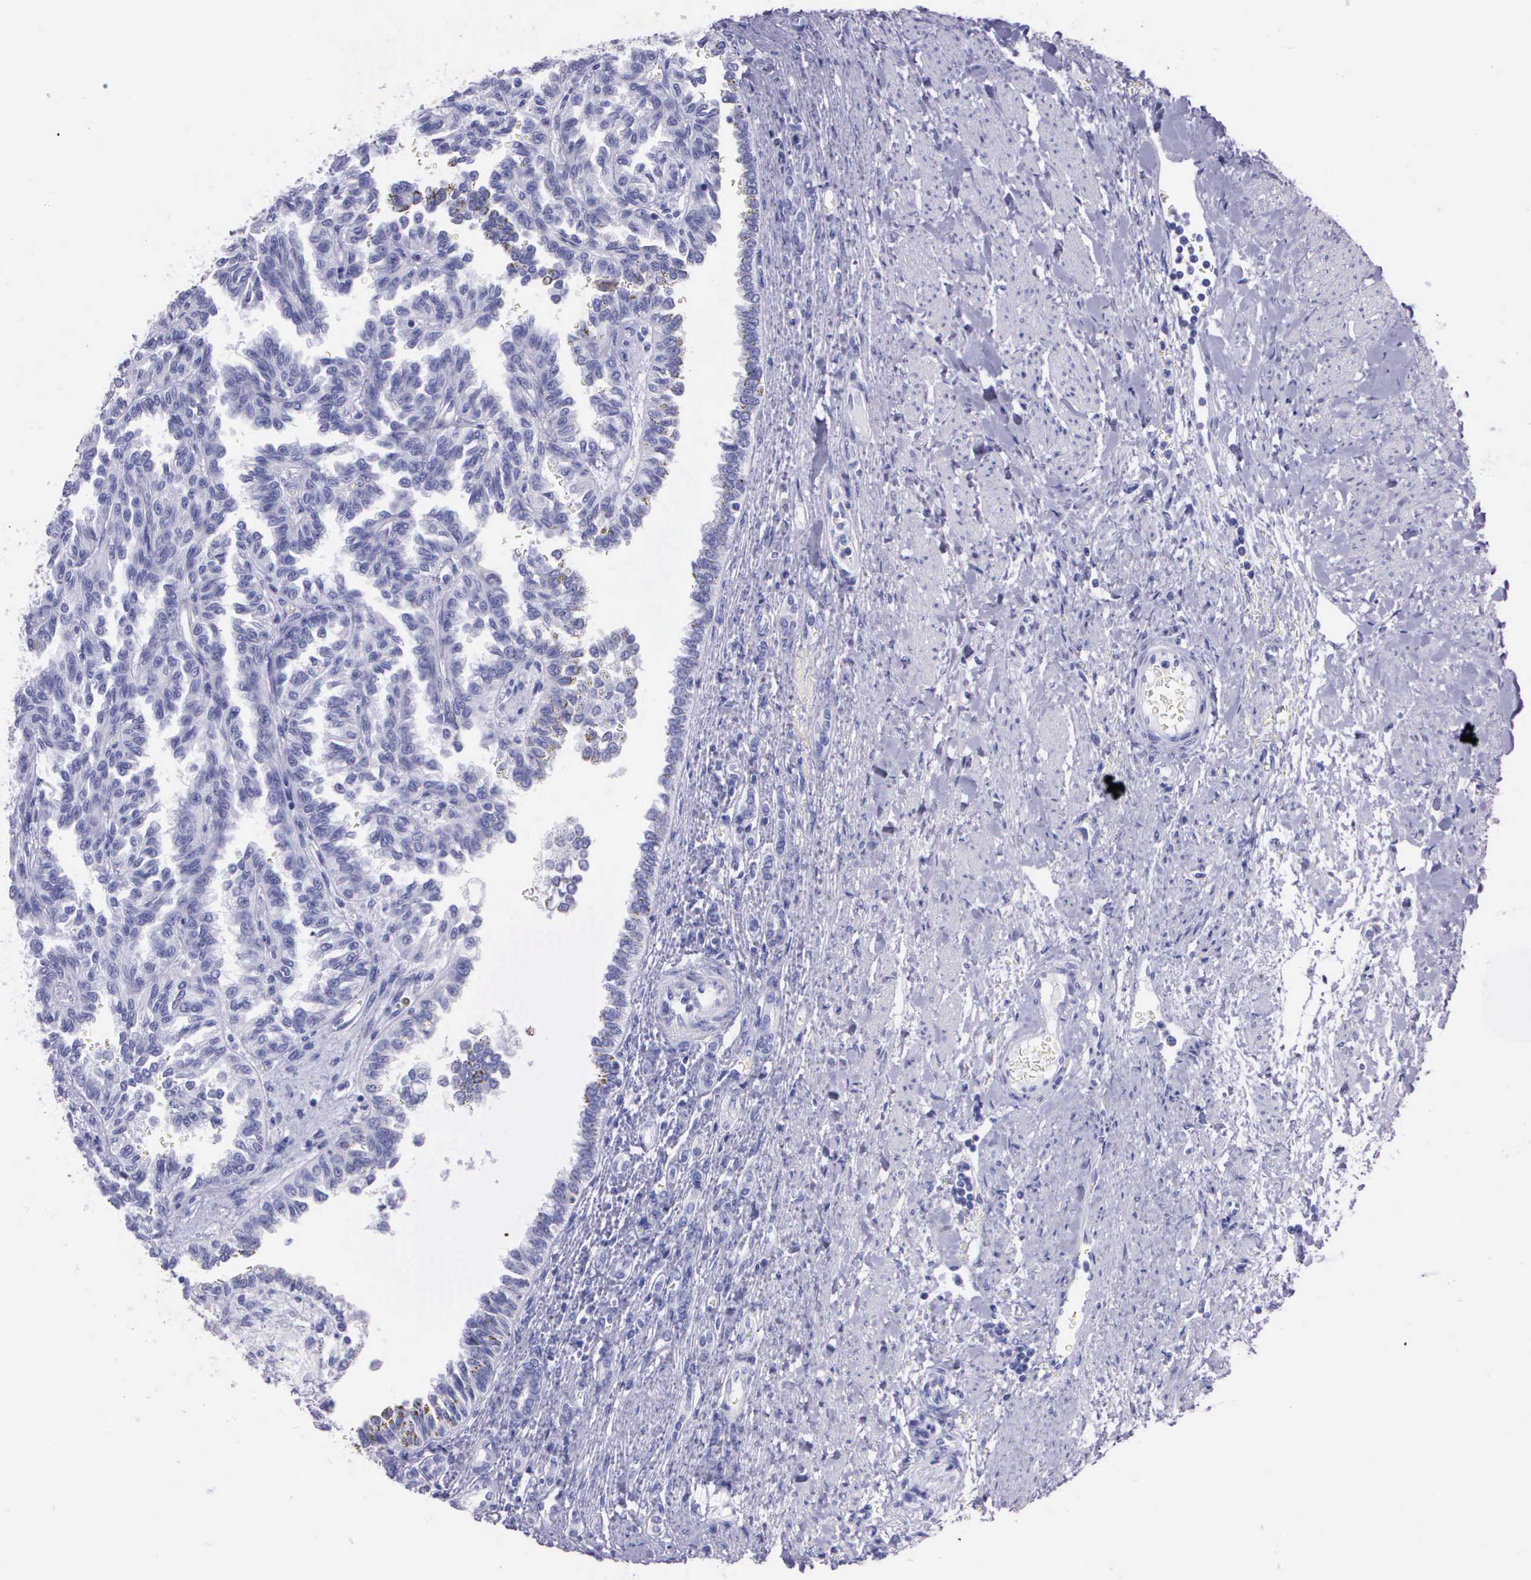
{"staining": {"intensity": "weak", "quantity": "<25%", "location": "cytoplasmic/membranous"}, "tissue": "renal cancer", "cell_type": "Tumor cells", "image_type": "cancer", "snomed": [{"axis": "morphology", "description": "Inflammation, NOS"}, {"axis": "morphology", "description": "Adenocarcinoma, NOS"}, {"axis": "topography", "description": "Kidney"}], "caption": "High power microscopy histopathology image of an immunohistochemistry (IHC) histopathology image of renal cancer (adenocarcinoma), revealing no significant expression in tumor cells.", "gene": "CCNB1", "patient": {"sex": "male", "age": 68}}